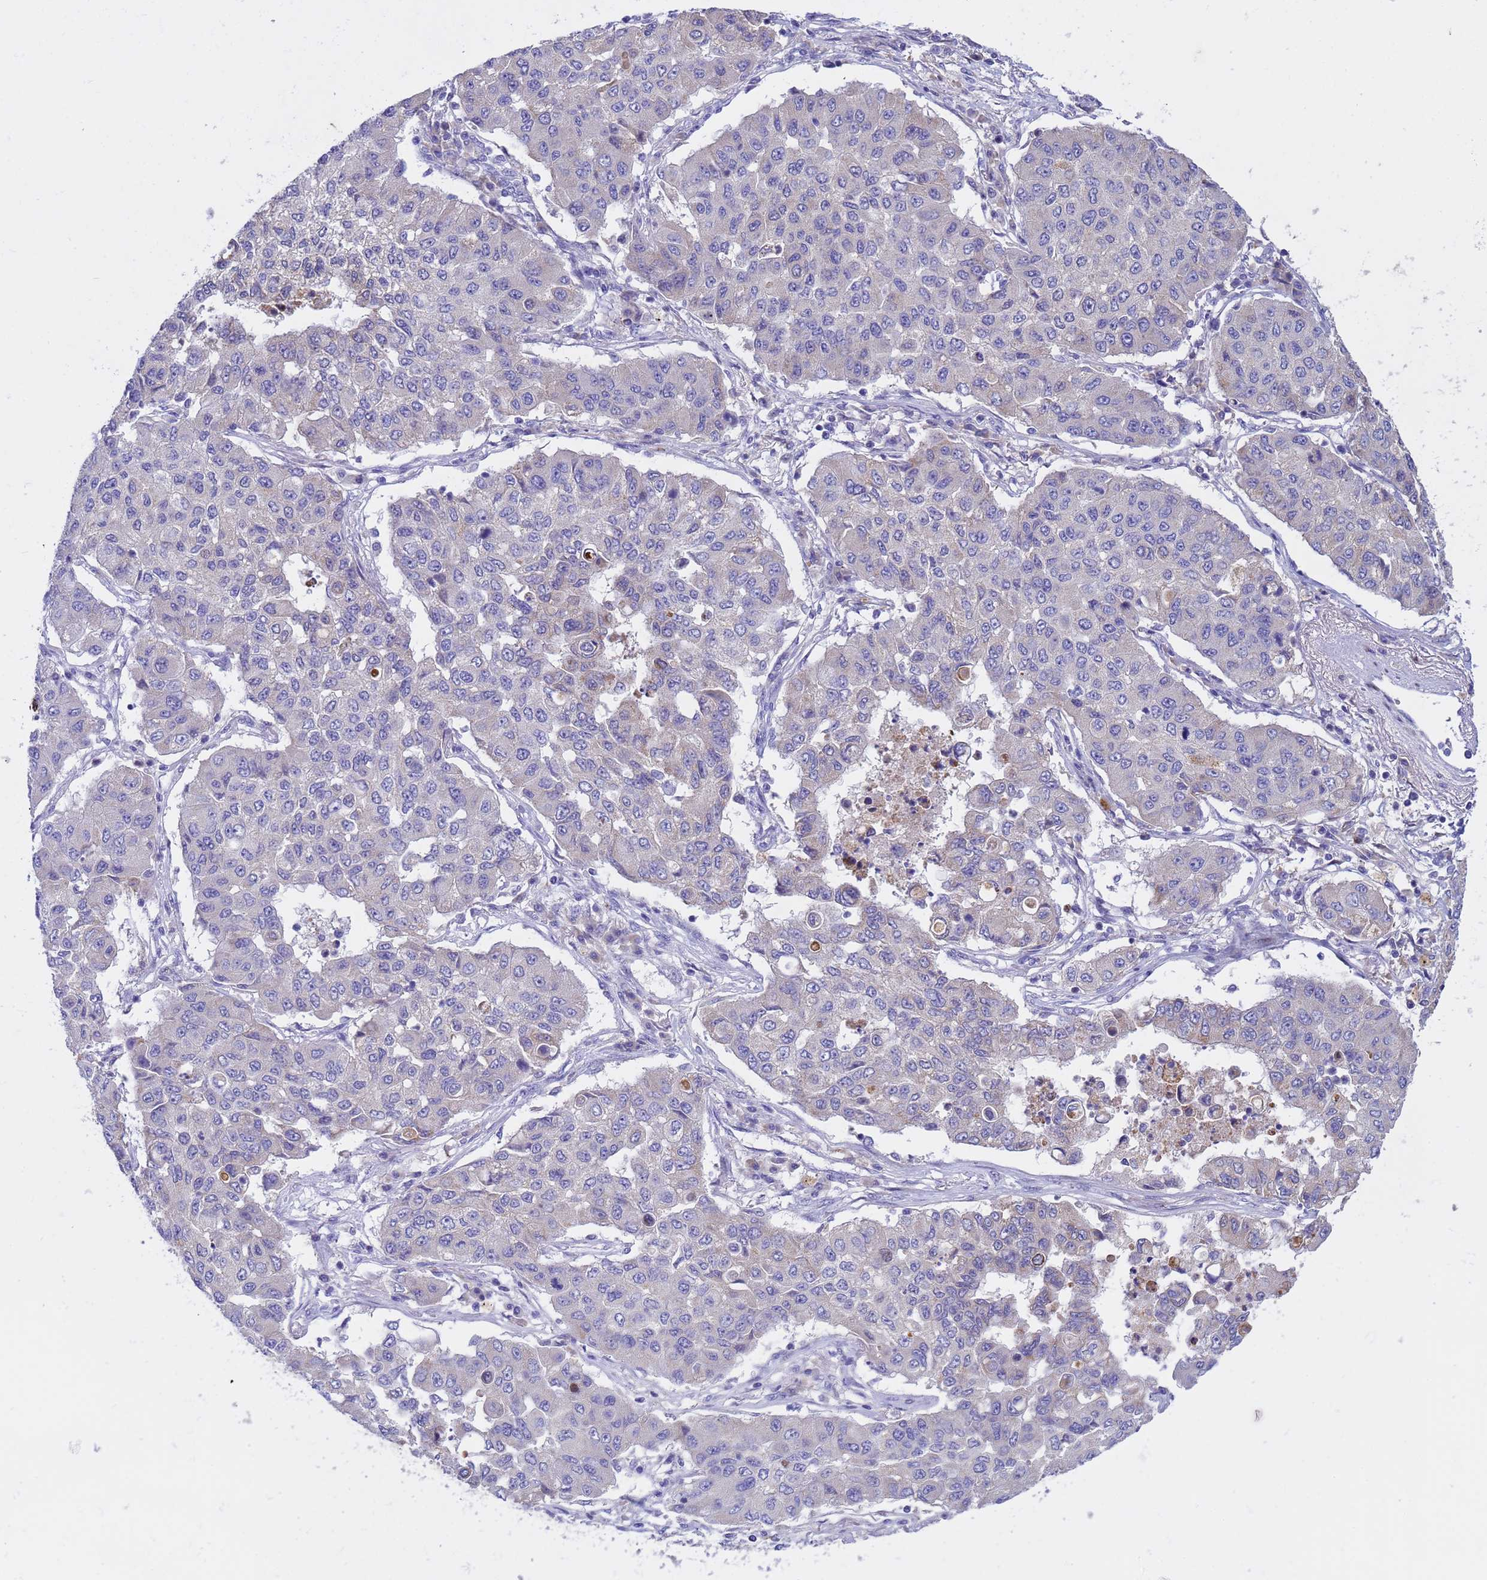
{"staining": {"intensity": "negative", "quantity": "none", "location": "none"}, "tissue": "lung cancer", "cell_type": "Tumor cells", "image_type": "cancer", "snomed": [{"axis": "morphology", "description": "Squamous cell carcinoma, NOS"}, {"axis": "topography", "description": "Lung"}], "caption": "Human lung cancer stained for a protein using IHC displays no staining in tumor cells.", "gene": "TUBGCP3", "patient": {"sex": "male", "age": 74}}